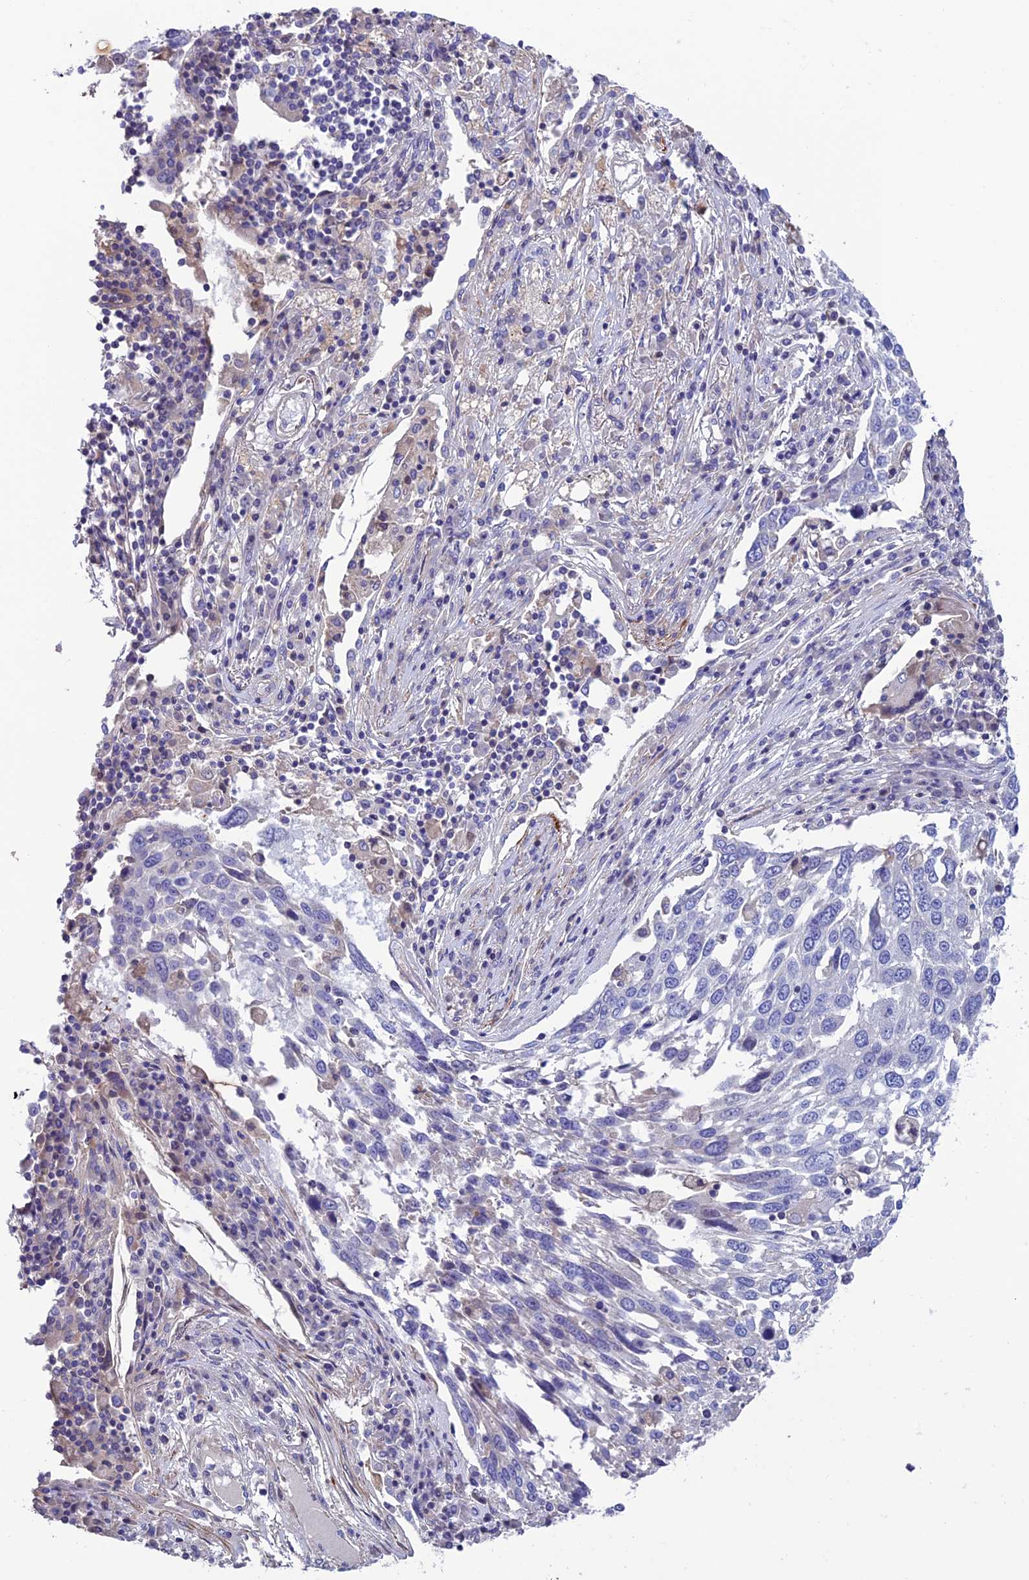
{"staining": {"intensity": "negative", "quantity": "none", "location": "none"}, "tissue": "lung cancer", "cell_type": "Tumor cells", "image_type": "cancer", "snomed": [{"axis": "morphology", "description": "Squamous cell carcinoma, NOS"}, {"axis": "topography", "description": "Lung"}], "caption": "Tumor cells show no significant positivity in lung cancer (squamous cell carcinoma).", "gene": "FAM178B", "patient": {"sex": "male", "age": 65}}